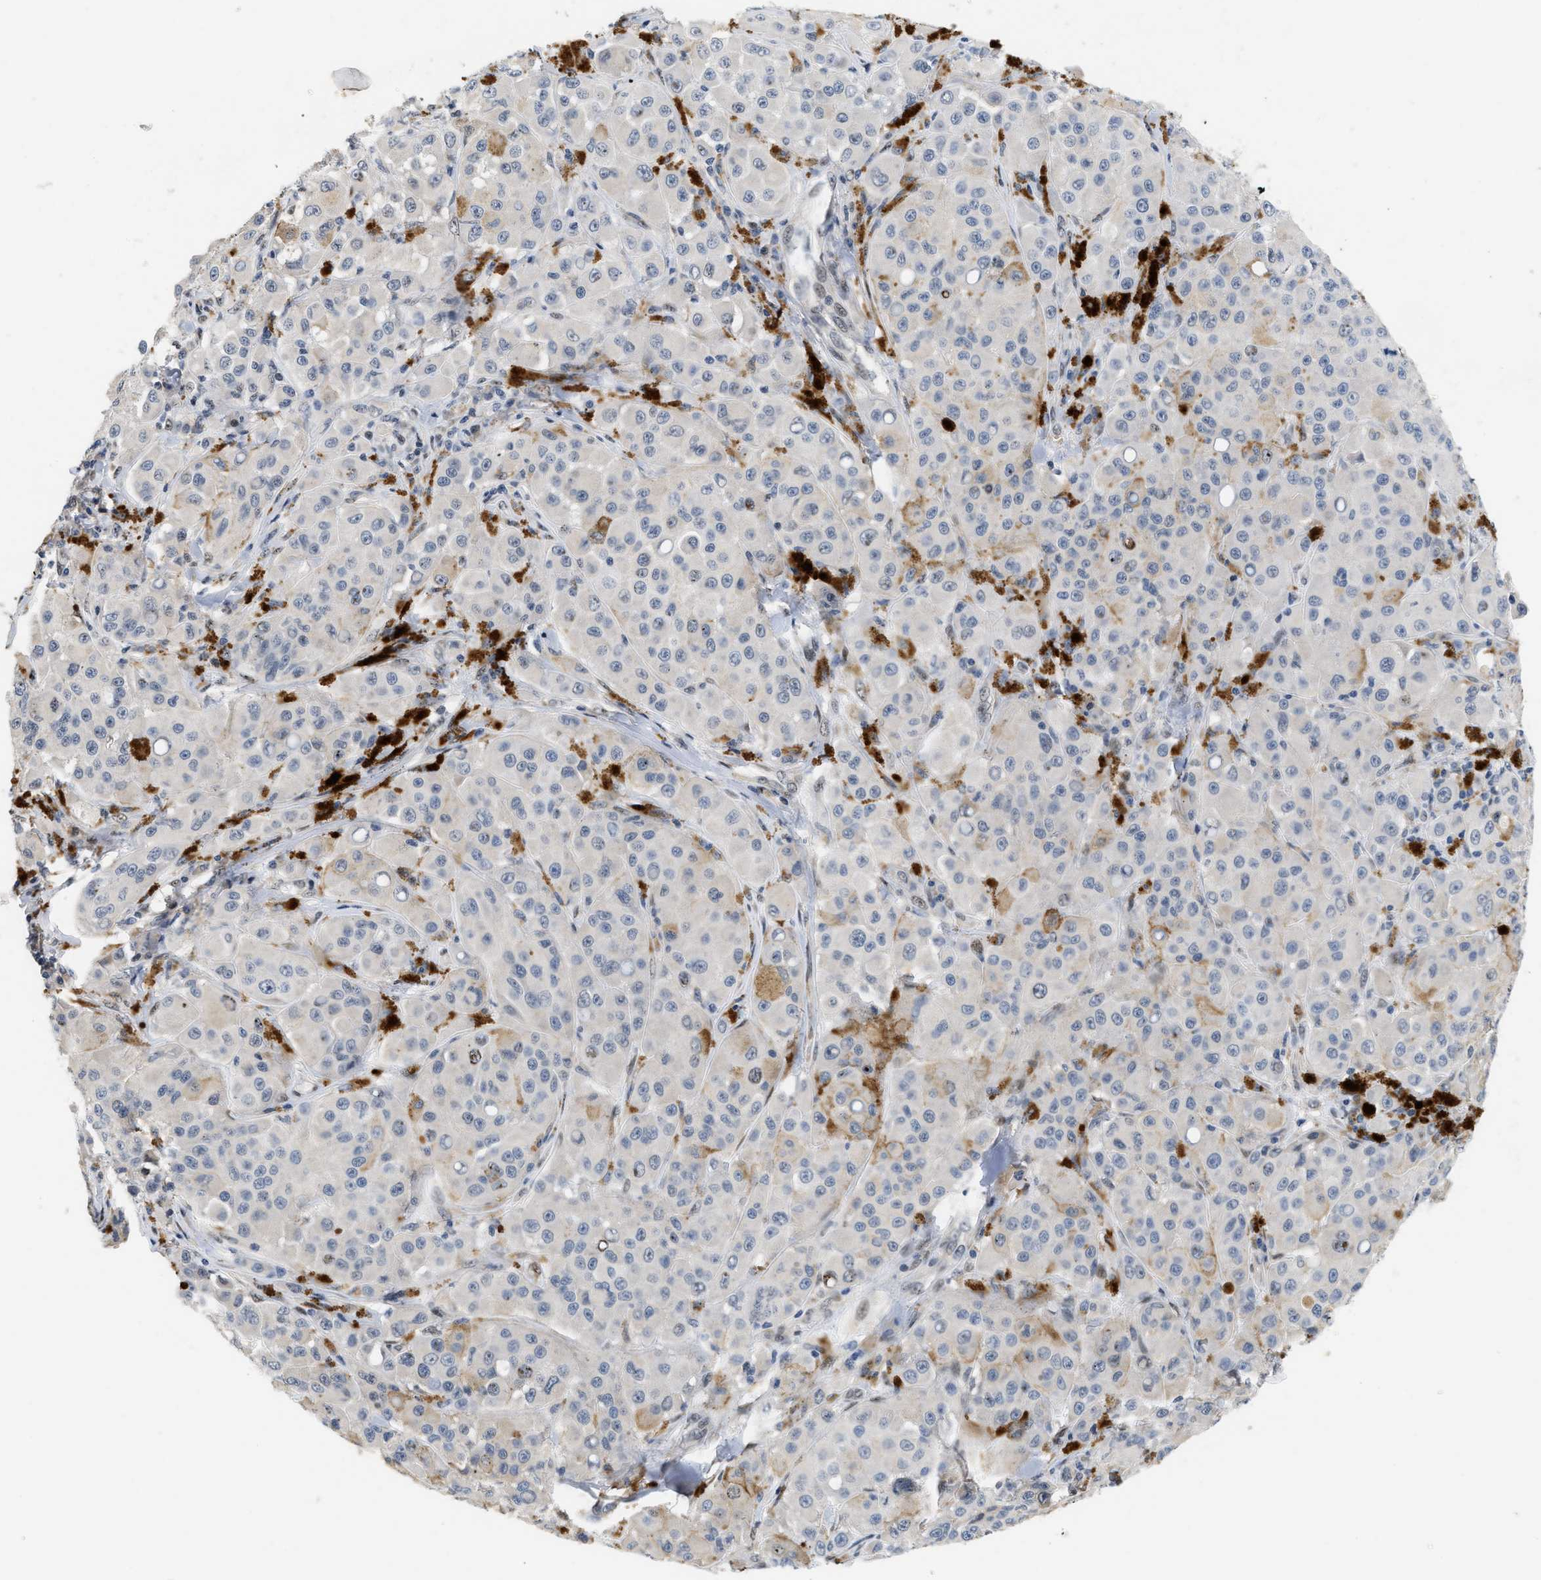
{"staining": {"intensity": "negative", "quantity": "none", "location": "none"}, "tissue": "melanoma", "cell_type": "Tumor cells", "image_type": "cancer", "snomed": [{"axis": "morphology", "description": "Malignant melanoma, NOS"}, {"axis": "topography", "description": "Skin"}], "caption": "Photomicrograph shows no significant protein staining in tumor cells of malignant melanoma. (IHC, brightfield microscopy, high magnification).", "gene": "VIP", "patient": {"sex": "male", "age": 84}}